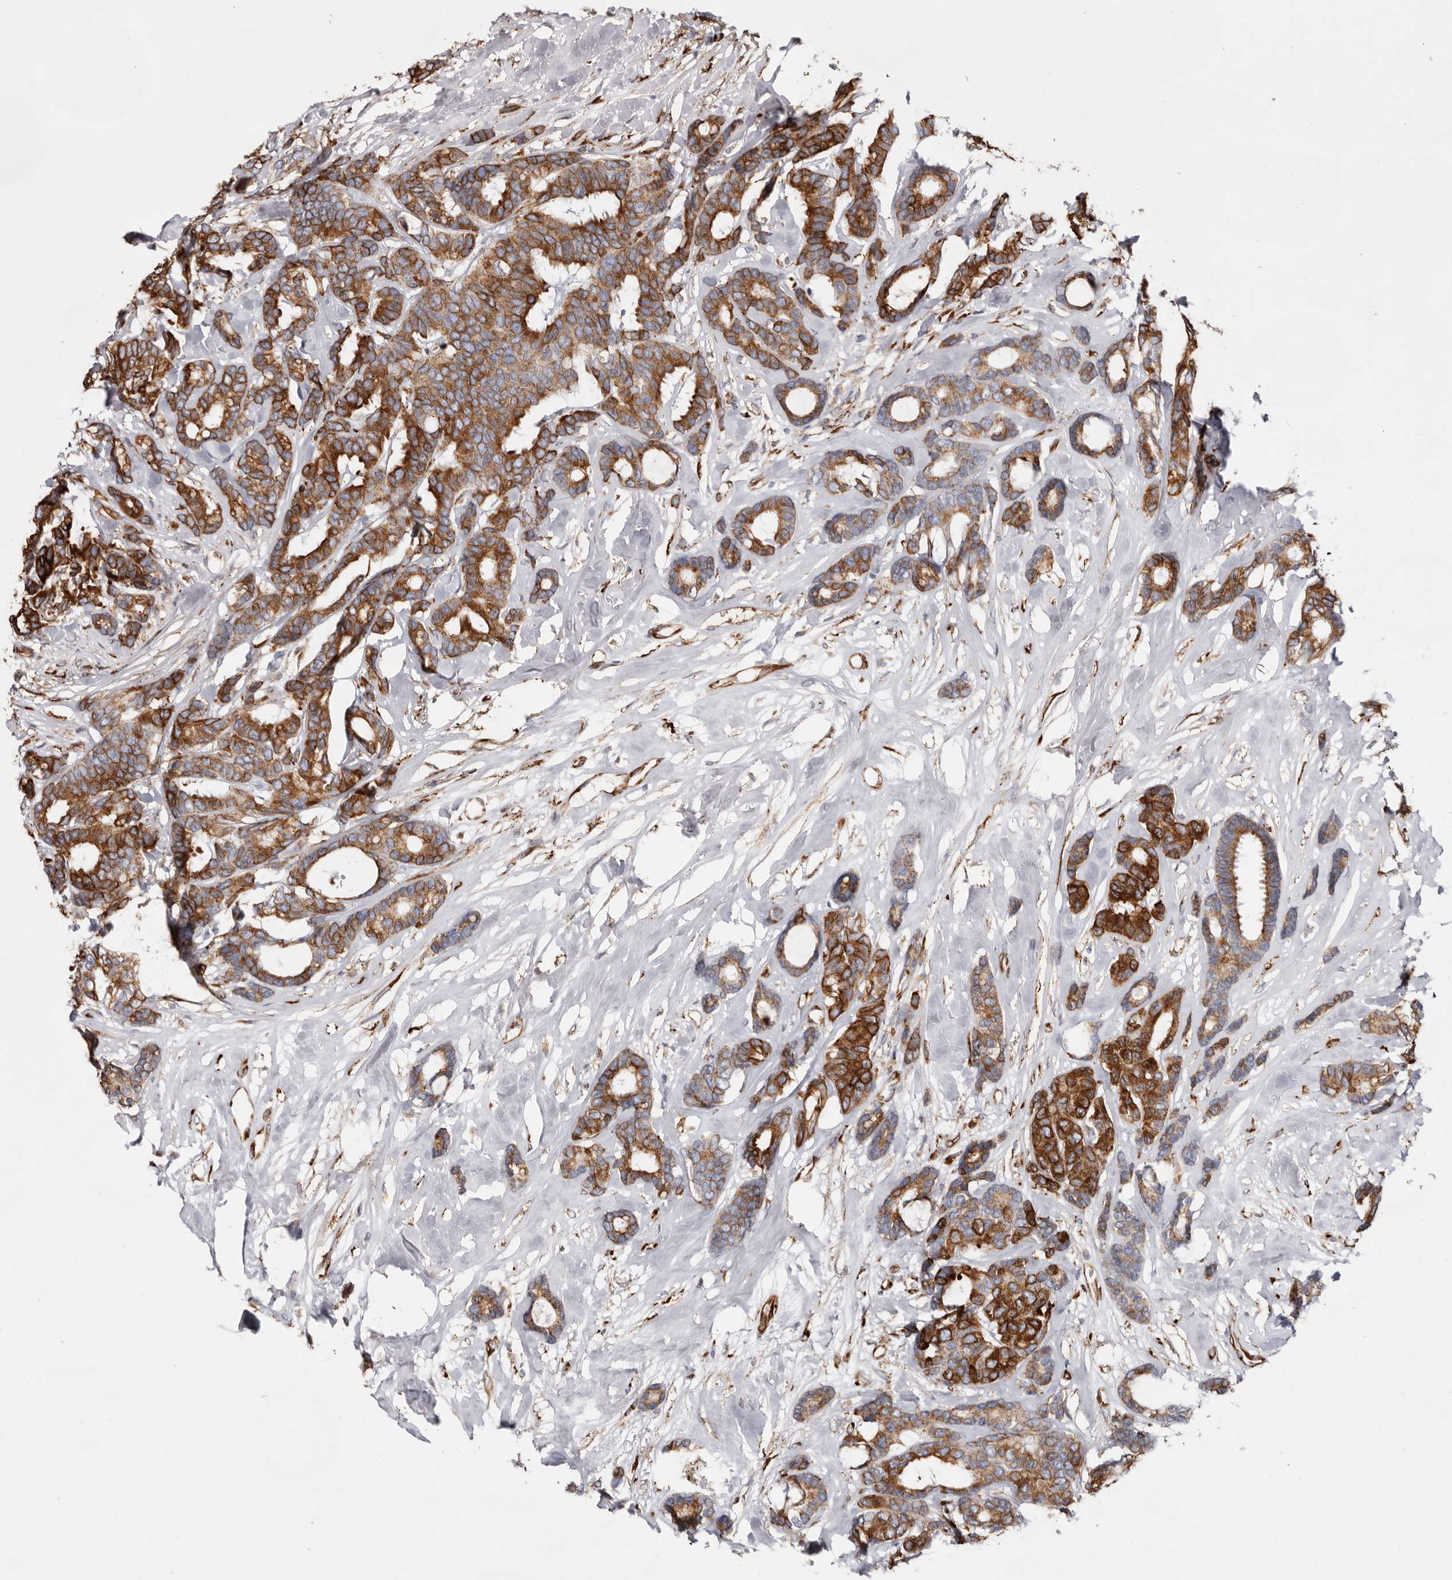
{"staining": {"intensity": "strong", "quantity": ">75%", "location": "cytoplasmic/membranous"}, "tissue": "breast cancer", "cell_type": "Tumor cells", "image_type": "cancer", "snomed": [{"axis": "morphology", "description": "Duct carcinoma"}, {"axis": "topography", "description": "Breast"}], "caption": "There is high levels of strong cytoplasmic/membranous staining in tumor cells of breast cancer (intraductal carcinoma), as demonstrated by immunohistochemical staining (brown color).", "gene": "SEMA3E", "patient": {"sex": "female", "age": 87}}